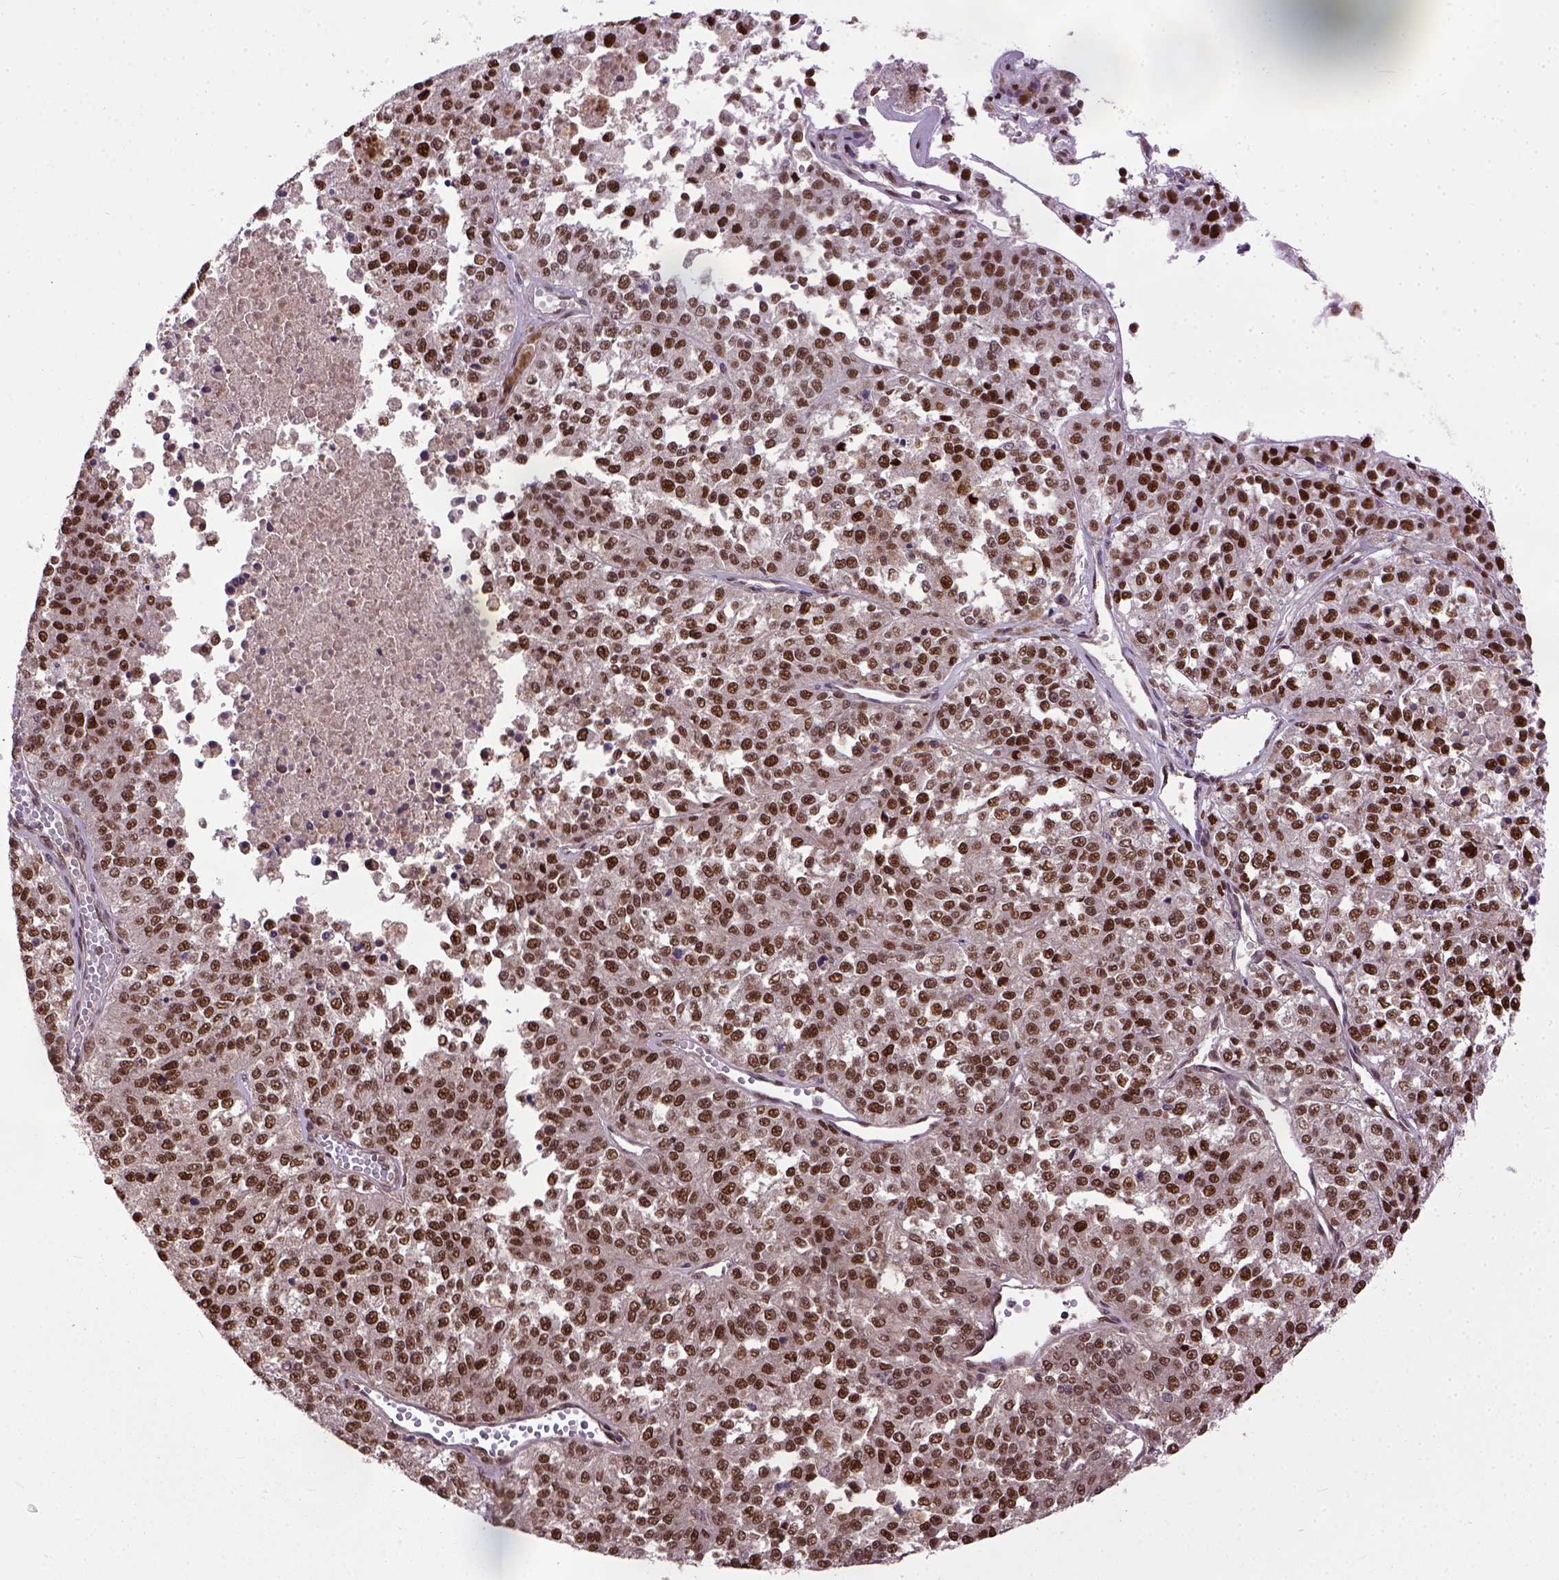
{"staining": {"intensity": "strong", "quantity": ">75%", "location": "nuclear"}, "tissue": "melanoma", "cell_type": "Tumor cells", "image_type": "cancer", "snomed": [{"axis": "morphology", "description": "Malignant melanoma, Metastatic site"}, {"axis": "topography", "description": "Lymph node"}], "caption": "Immunohistochemistry (DAB) staining of malignant melanoma (metastatic site) exhibits strong nuclear protein expression in approximately >75% of tumor cells. (DAB IHC with brightfield microscopy, high magnification).", "gene": "UBA3", "patient": {"sex": "female", "age": 64}}